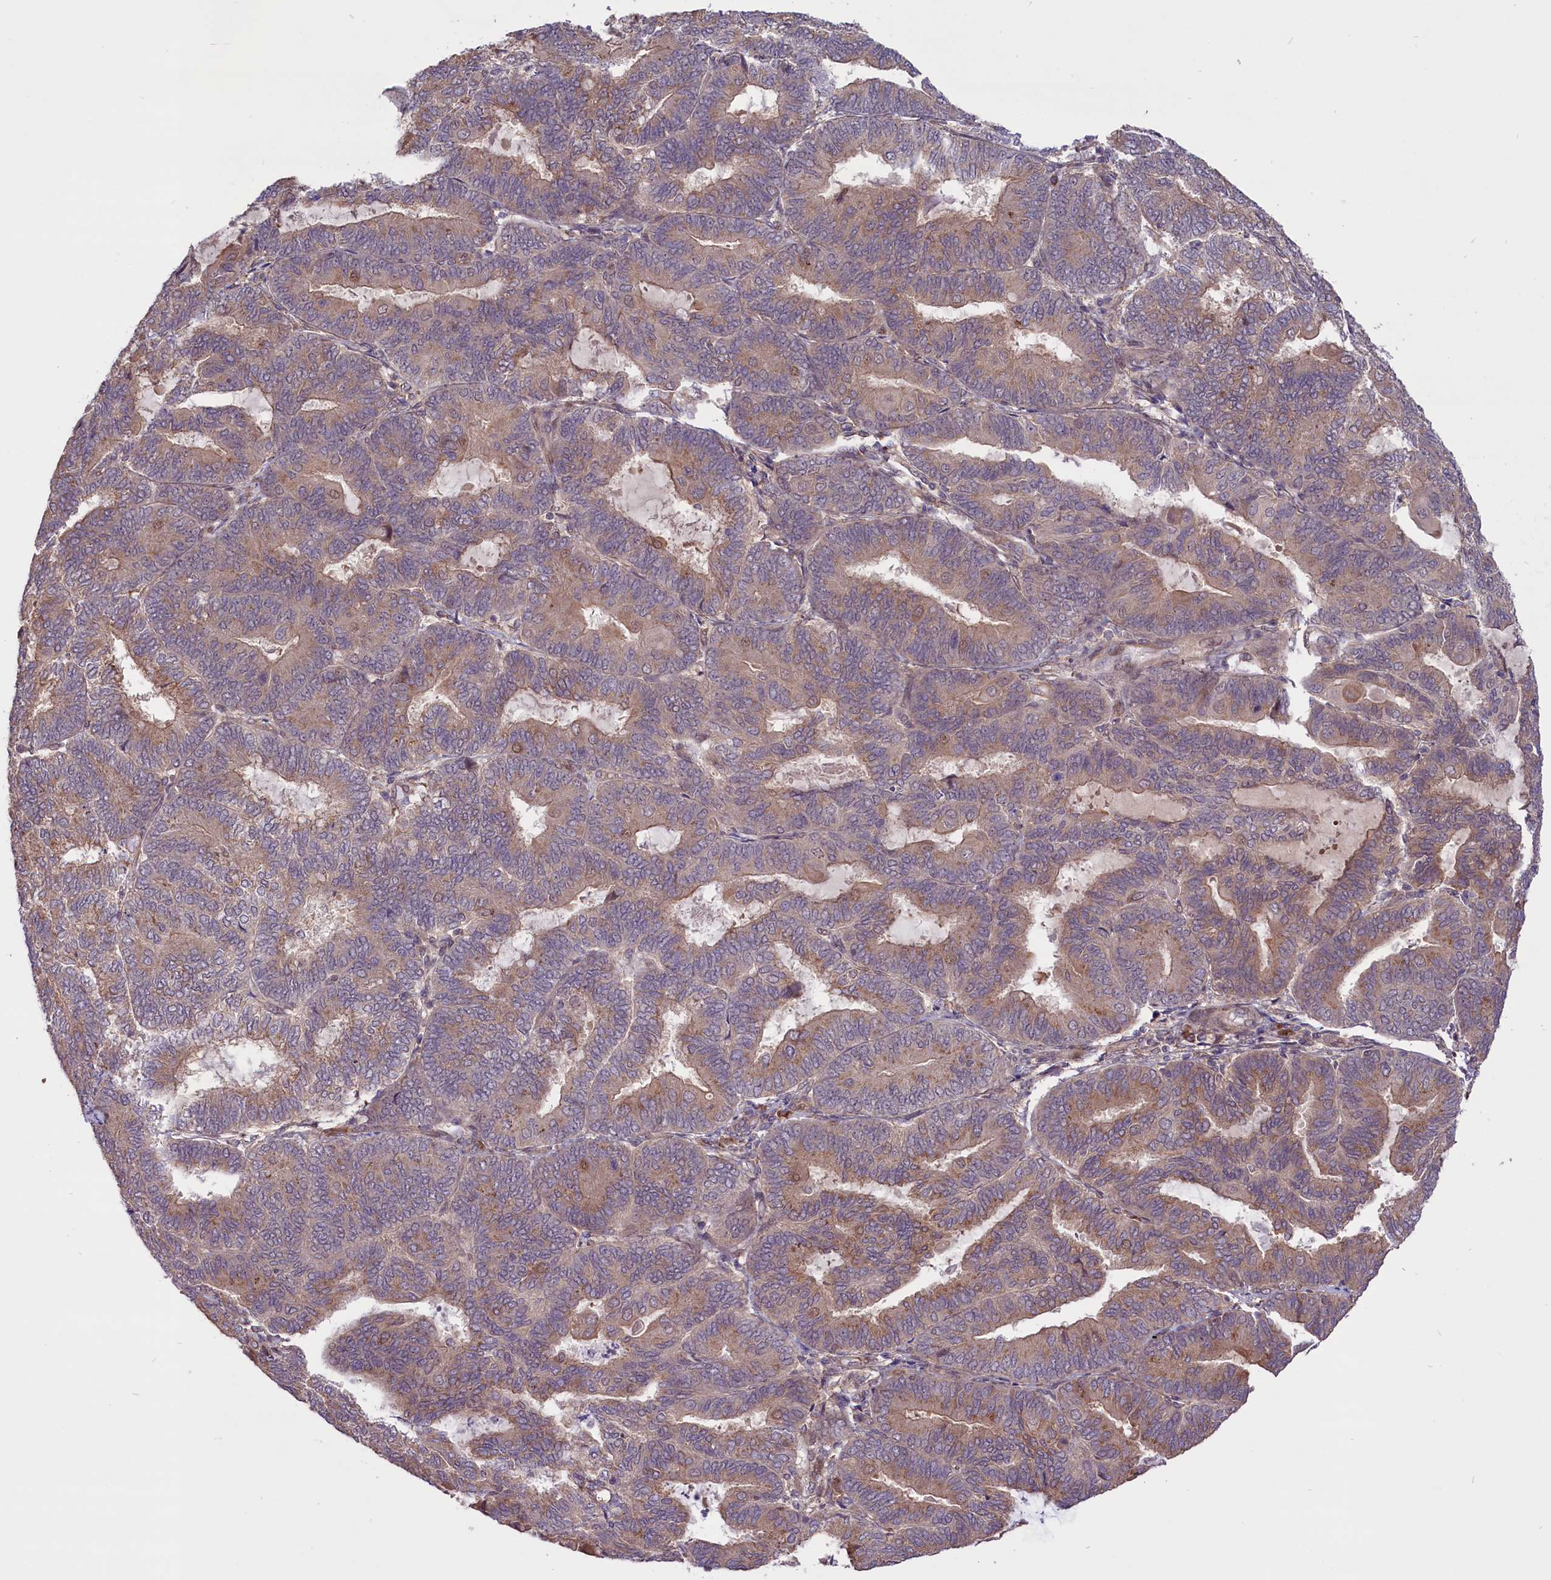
{"staining": {"intensity": "weak", "quantity": ">75%", "location": "cytoplasmic/membranous"}, "tissue": "endometrial cancer", "cell_type": "Tumor cells", "image_type": "cancer", "snomed": [{"axis": "morphology", "description": "Adenocarcinoma, NOS"}, {"axis": "topography", "description": "Endometrium"}], "caption": "Immunohistochemical staining of human endometrial adenocarcinoma demonstrates low levels of weak cytoplasmic/membranous protein expression in about >75% of tumor cells.", "gene": "HDAC5", "patient": {"sex": "female", "age": 81}}